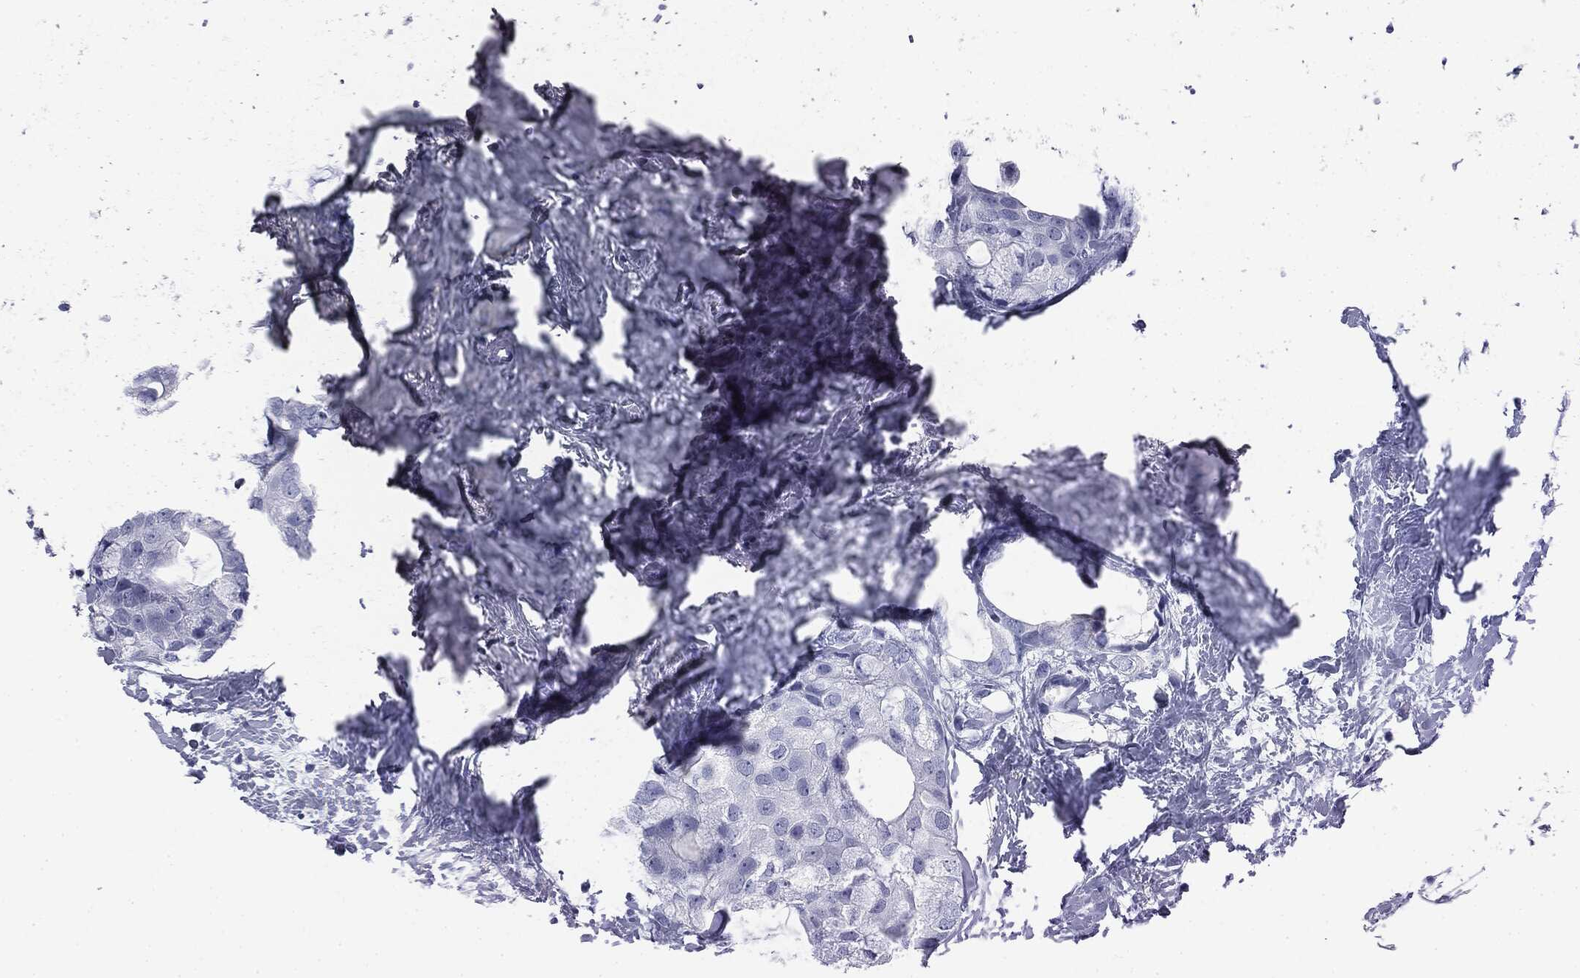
{"staining": {"intensity": "negative", "quantity": "none", "location": "none"}, "tissue": "breast cancer", "cell_type": "Tumor cells", "image_type": "cancer", "snomed": [{"axis": "morphology", "description": "Duct carcinoma"}, {"axis": "topography", "description": "Breast"}], "caption": "Human invasive ductal carcinoma (breast) stained for a protein using immunohistochemistry exhibits no expression in tumor cells.", "gene": "ATP2A1", "patient": {"sex": "female", "age": 45}}